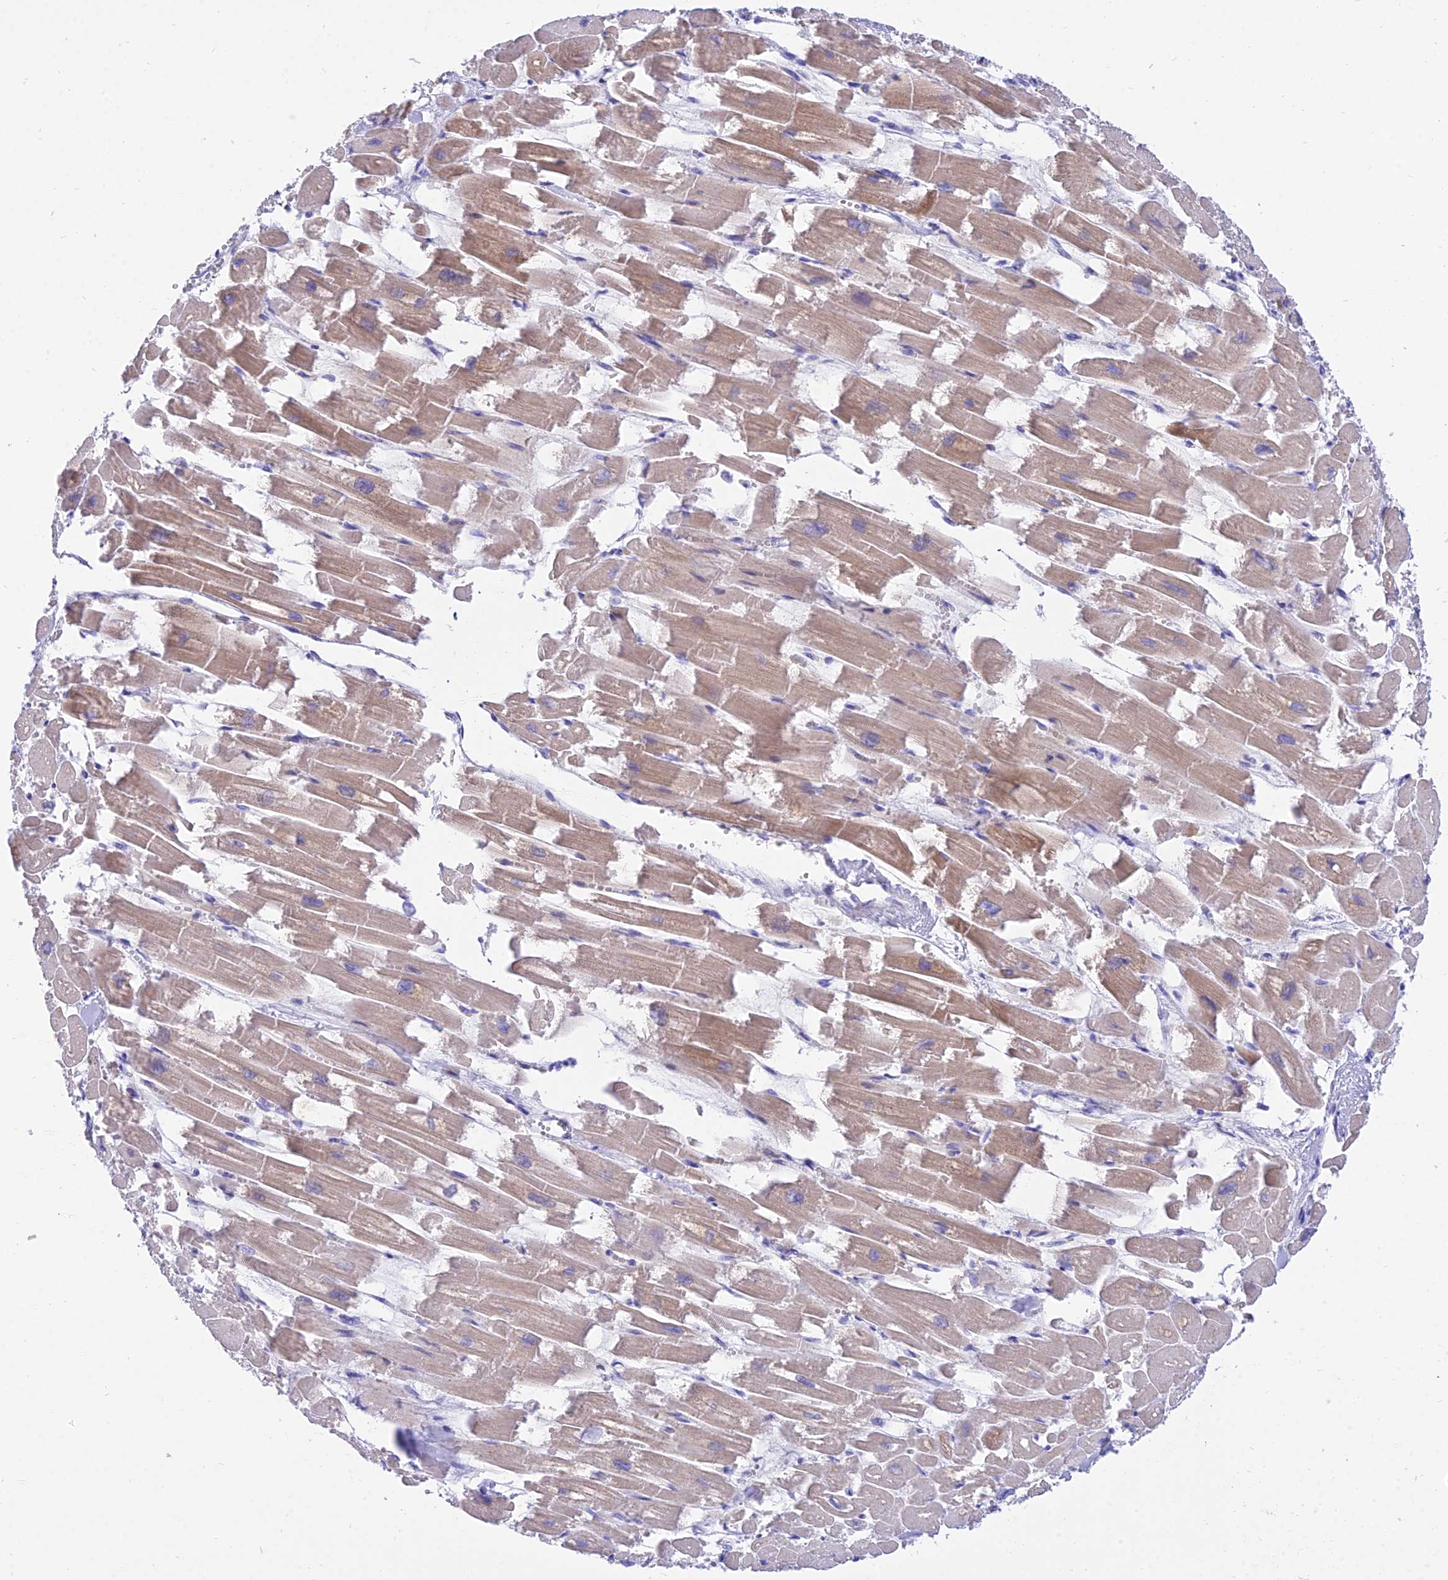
{"staining": {"intensity": "moderate", "quantity": ">75%", "location": "cytoplasmic/membranous"}, "tissue": "heart muscle", "cell_type": "Cardiomyocytes", "image_type": "normal", "snomed": [{"axis": "morphology", "description": "Normal tissue, NOS"}, {"axis": "topography", "description": "Heart"}], "caption": "A micrograph showing moderate cytoplasmic/membranous expression in approximately >75% of cardiomyocytes in normal heart muscle, as visualized by brown immunohistochemical staining.", "gene": "PKN3", "patient": {"sex": "male", "age": 54}}